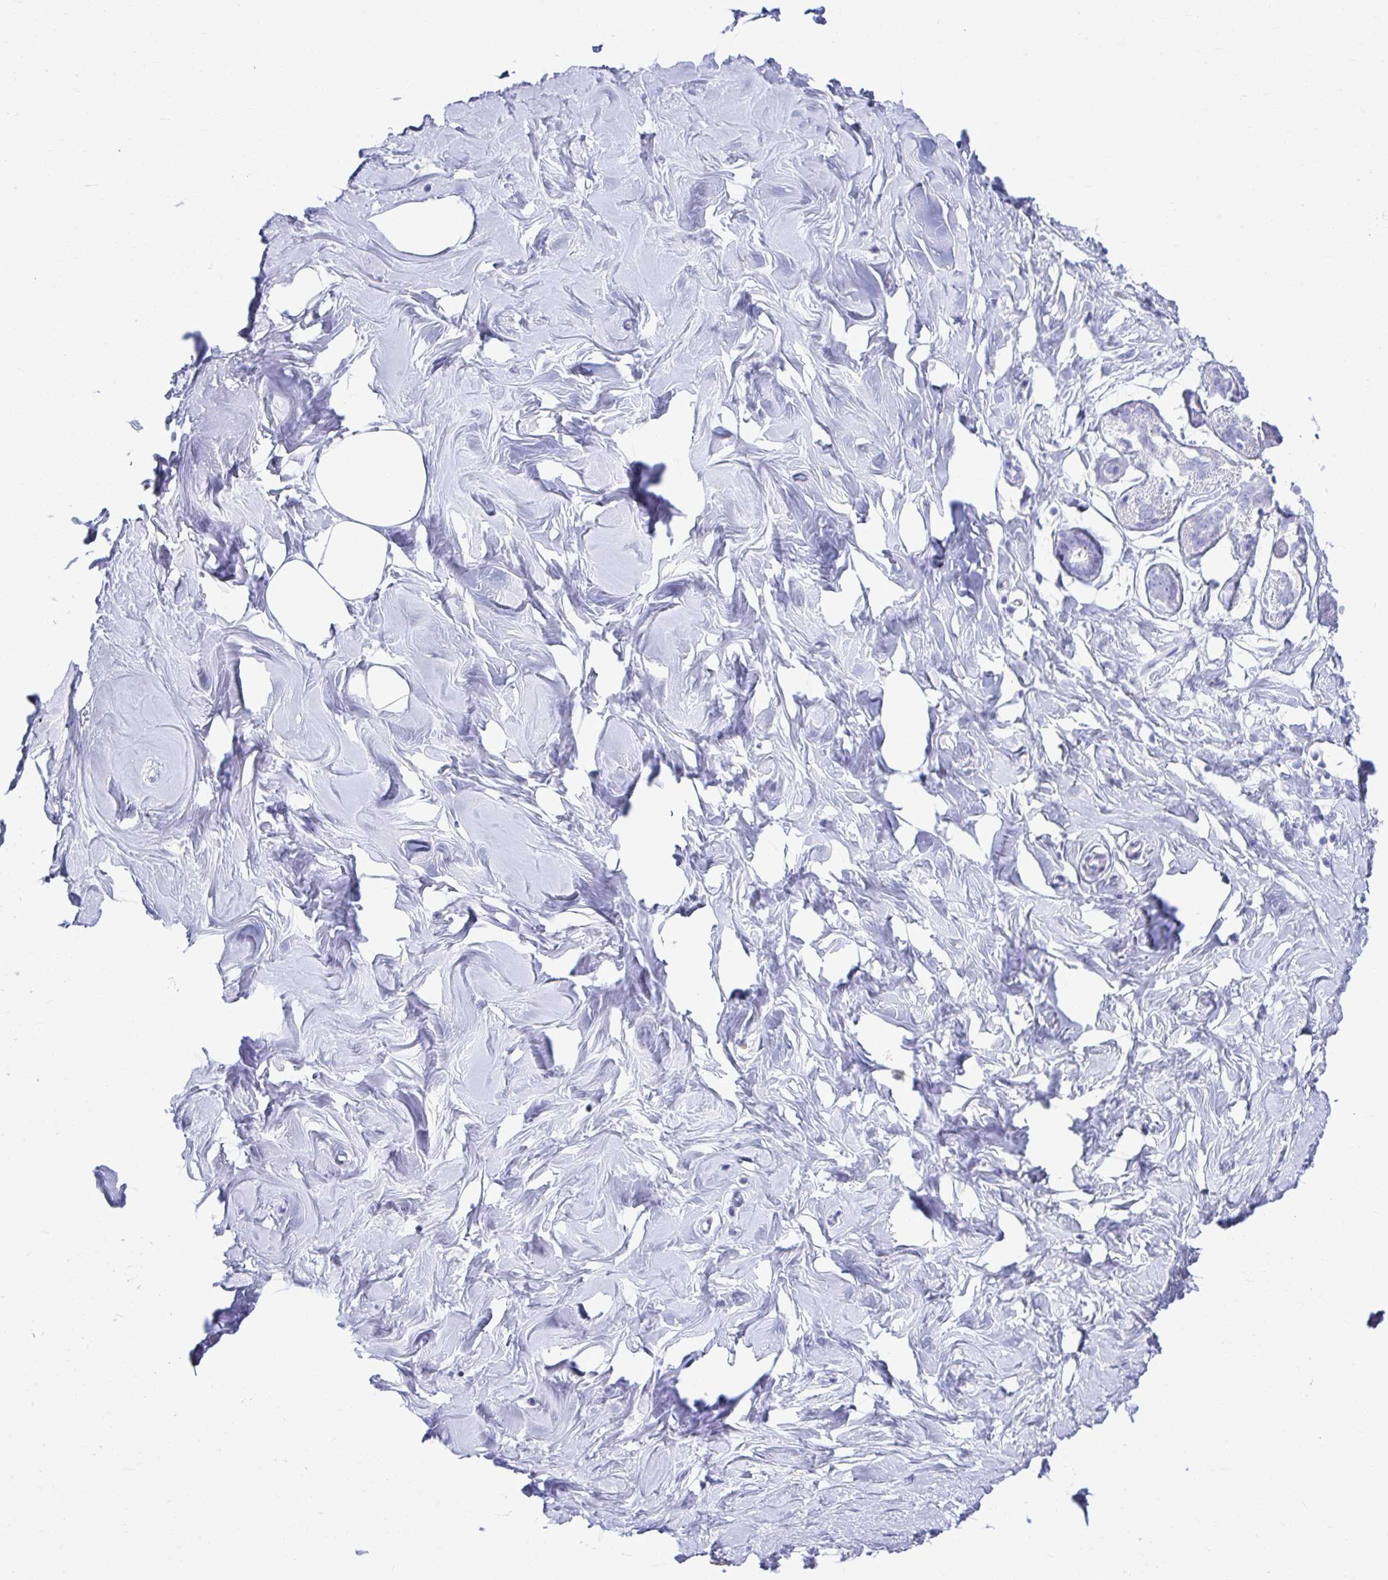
{"staining": {"intensity": "negative", "quantity": "none", "location": "none"}, "tissue": "breast", "cell_type": "Adipocytes", "image_type": "normal", "snomed": [{"axis": "morphology", "description": "Normal tissue, NOS"}, {"axis": "topography", "description": "Breast"}], "caption": "Human breast stained for a protein using immunohistochemistry exhibits no staining in adipocytes.", "gene": "ATP4B", "patient": {"sex": "female", "age": 27}}